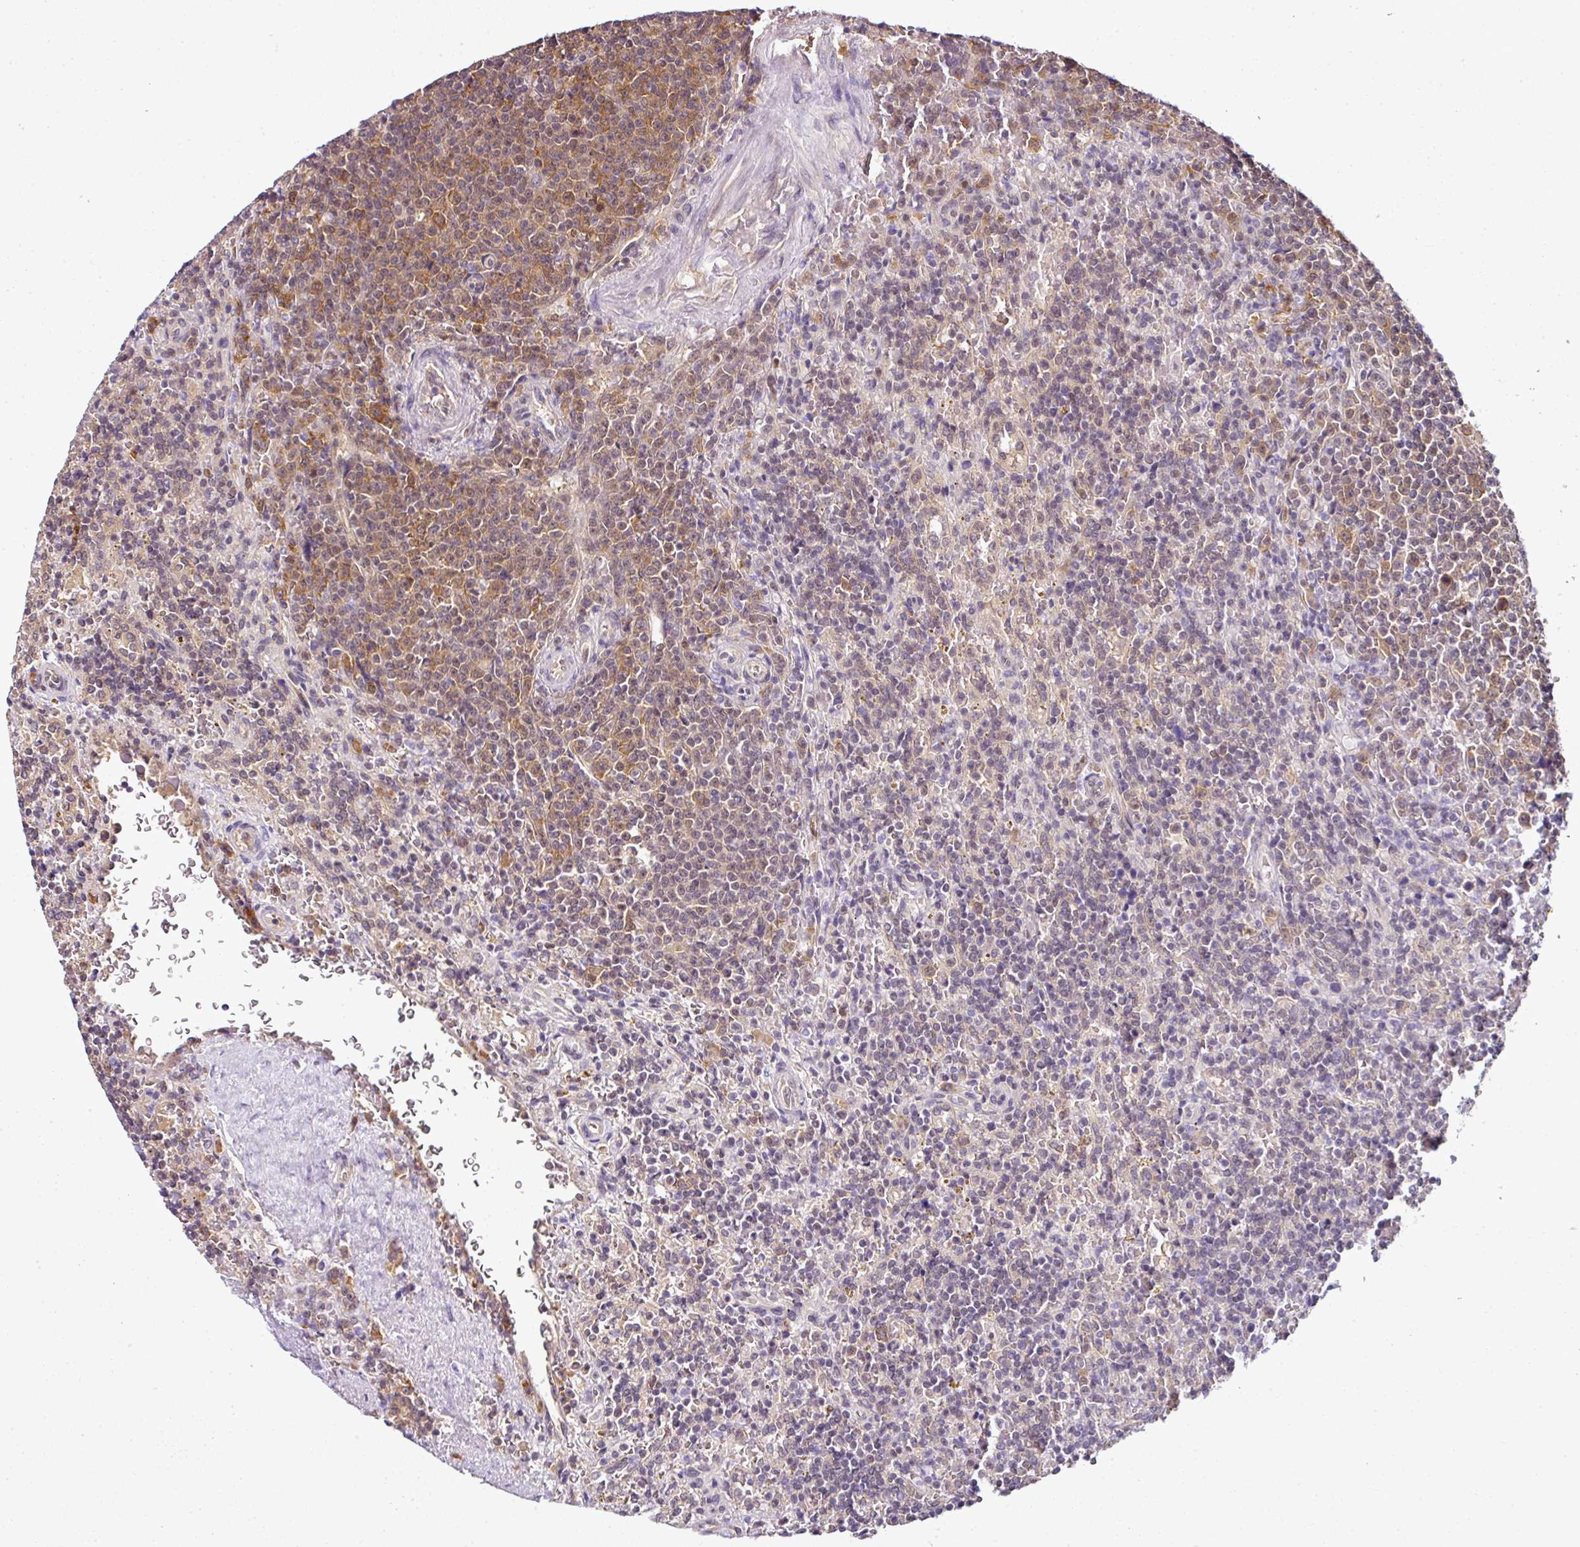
{"staining": {"intensity": "moderate", "quantity": "<25%", "location": "cytoplasmic/membranous"}, "tissue": "lymphoma", "cell_type": "Tumor cells", "image_type": "cancer", "snomed": [{"axis": "morphology", "description": "Malignant lymphoma, non-Hodgkin's type, Low grade"}, {"axis": "topography", "description": "Spleen"}], "caption": "Immunohistochemical staining of human lymphoma shows low levels of moderate cytoplasmic/membranous protein staining in approximately <25% of tumor cells. (Stains: DAB in brown, nuclei in blue, Microscopy: brightfield microscopy at high magnification).", "gene": "RBM4B", "patient": {"sex": "male", "age": 67}}